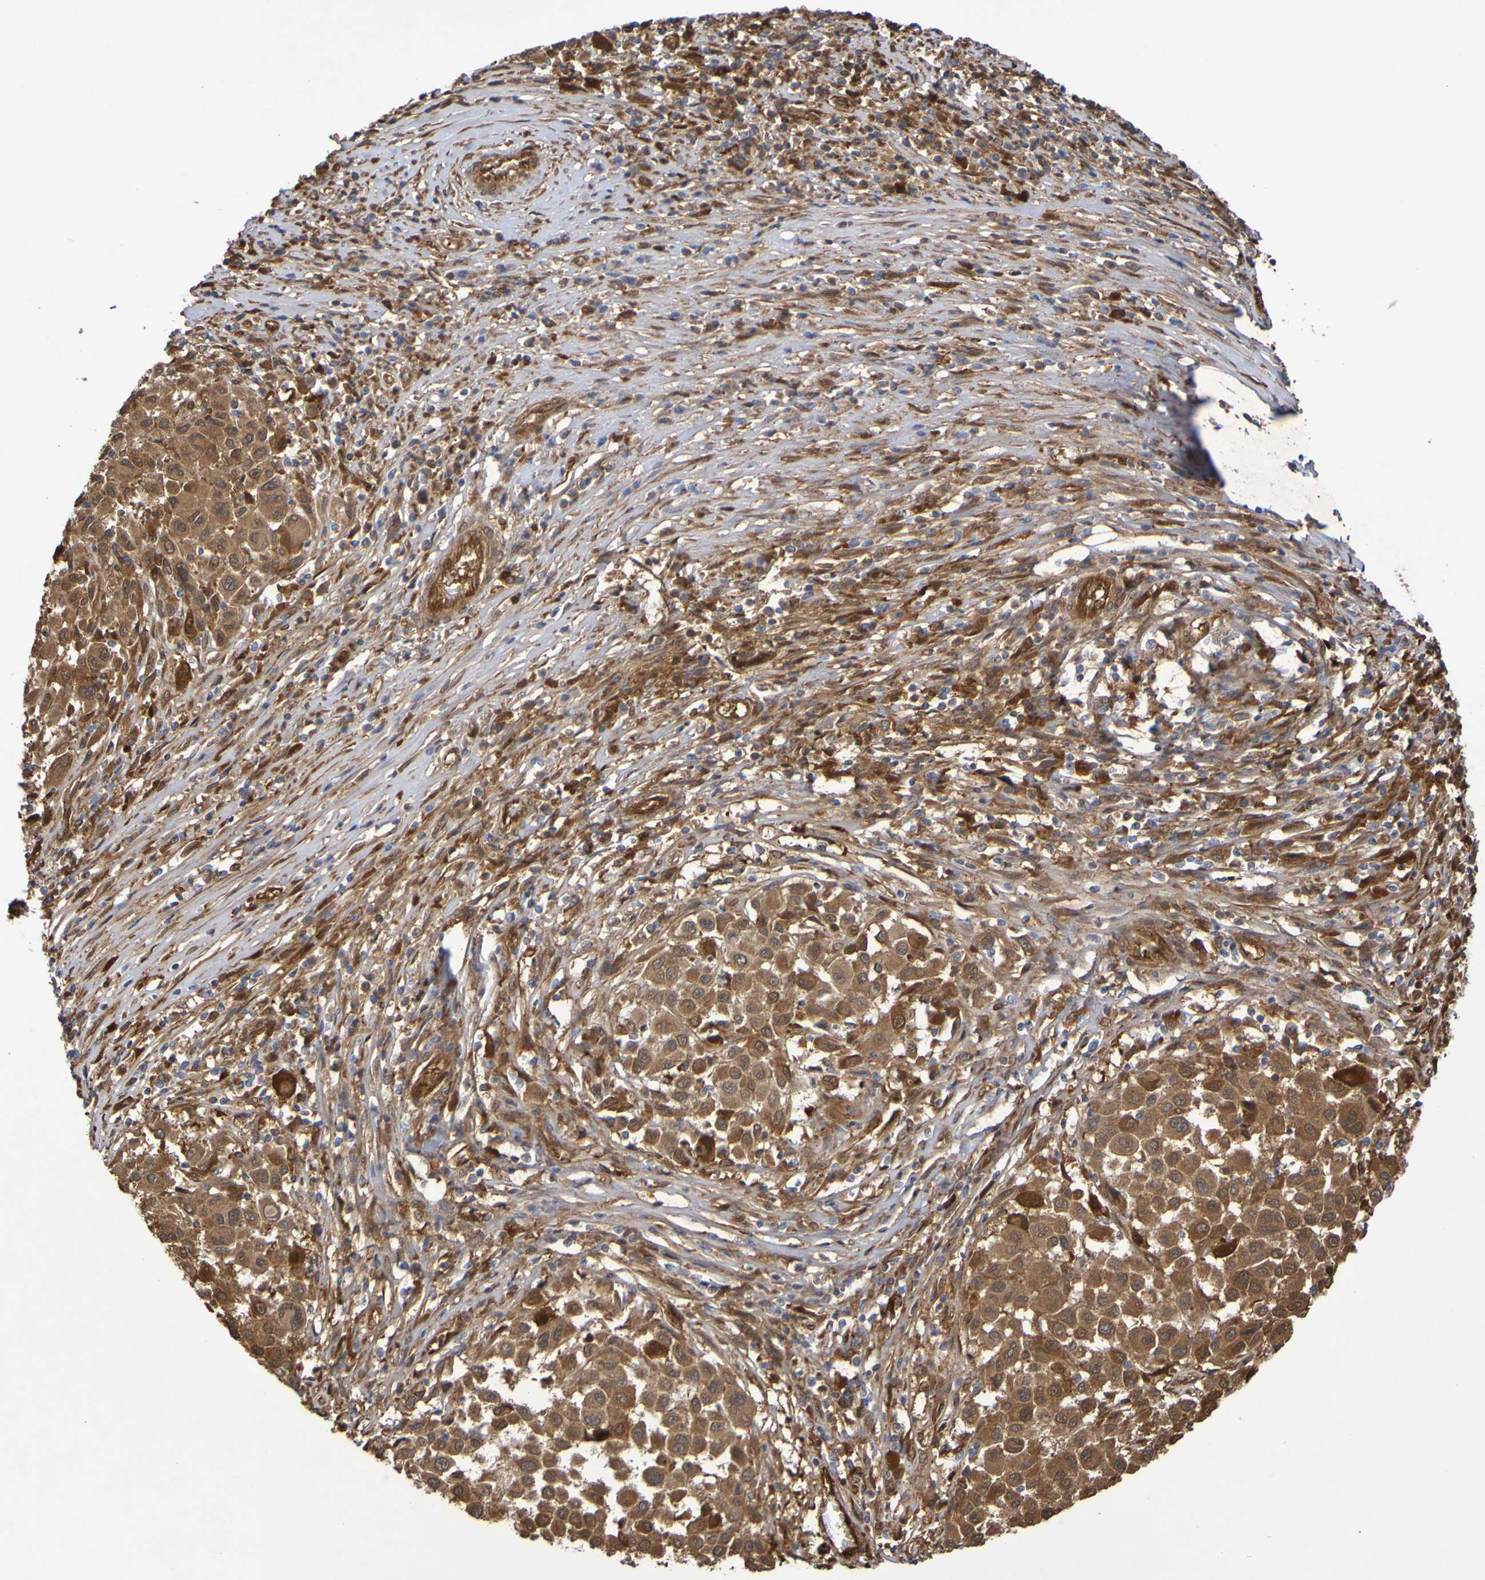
{"staining": {"intensity": "moderate", "quantity": ">75%", "location": "cytoplasmic/membranous"}, "tissue": "melanoma", "cell_type": "Tumor cells", "image_type": "cancer", "snomed": [{"axis": "morphology", "description": "Malignant melanoma, Metastatic site"}, {"axis": "topography", "description": "Lymph node"}], "caption": "A brown stain labels moderate cytoplasmic/membranous expression of a protein in human malignant melanoma (metastatic site) tumor cells.", "gene": "SERPINB6", "patient": {"sex": "male", "age": 61}}